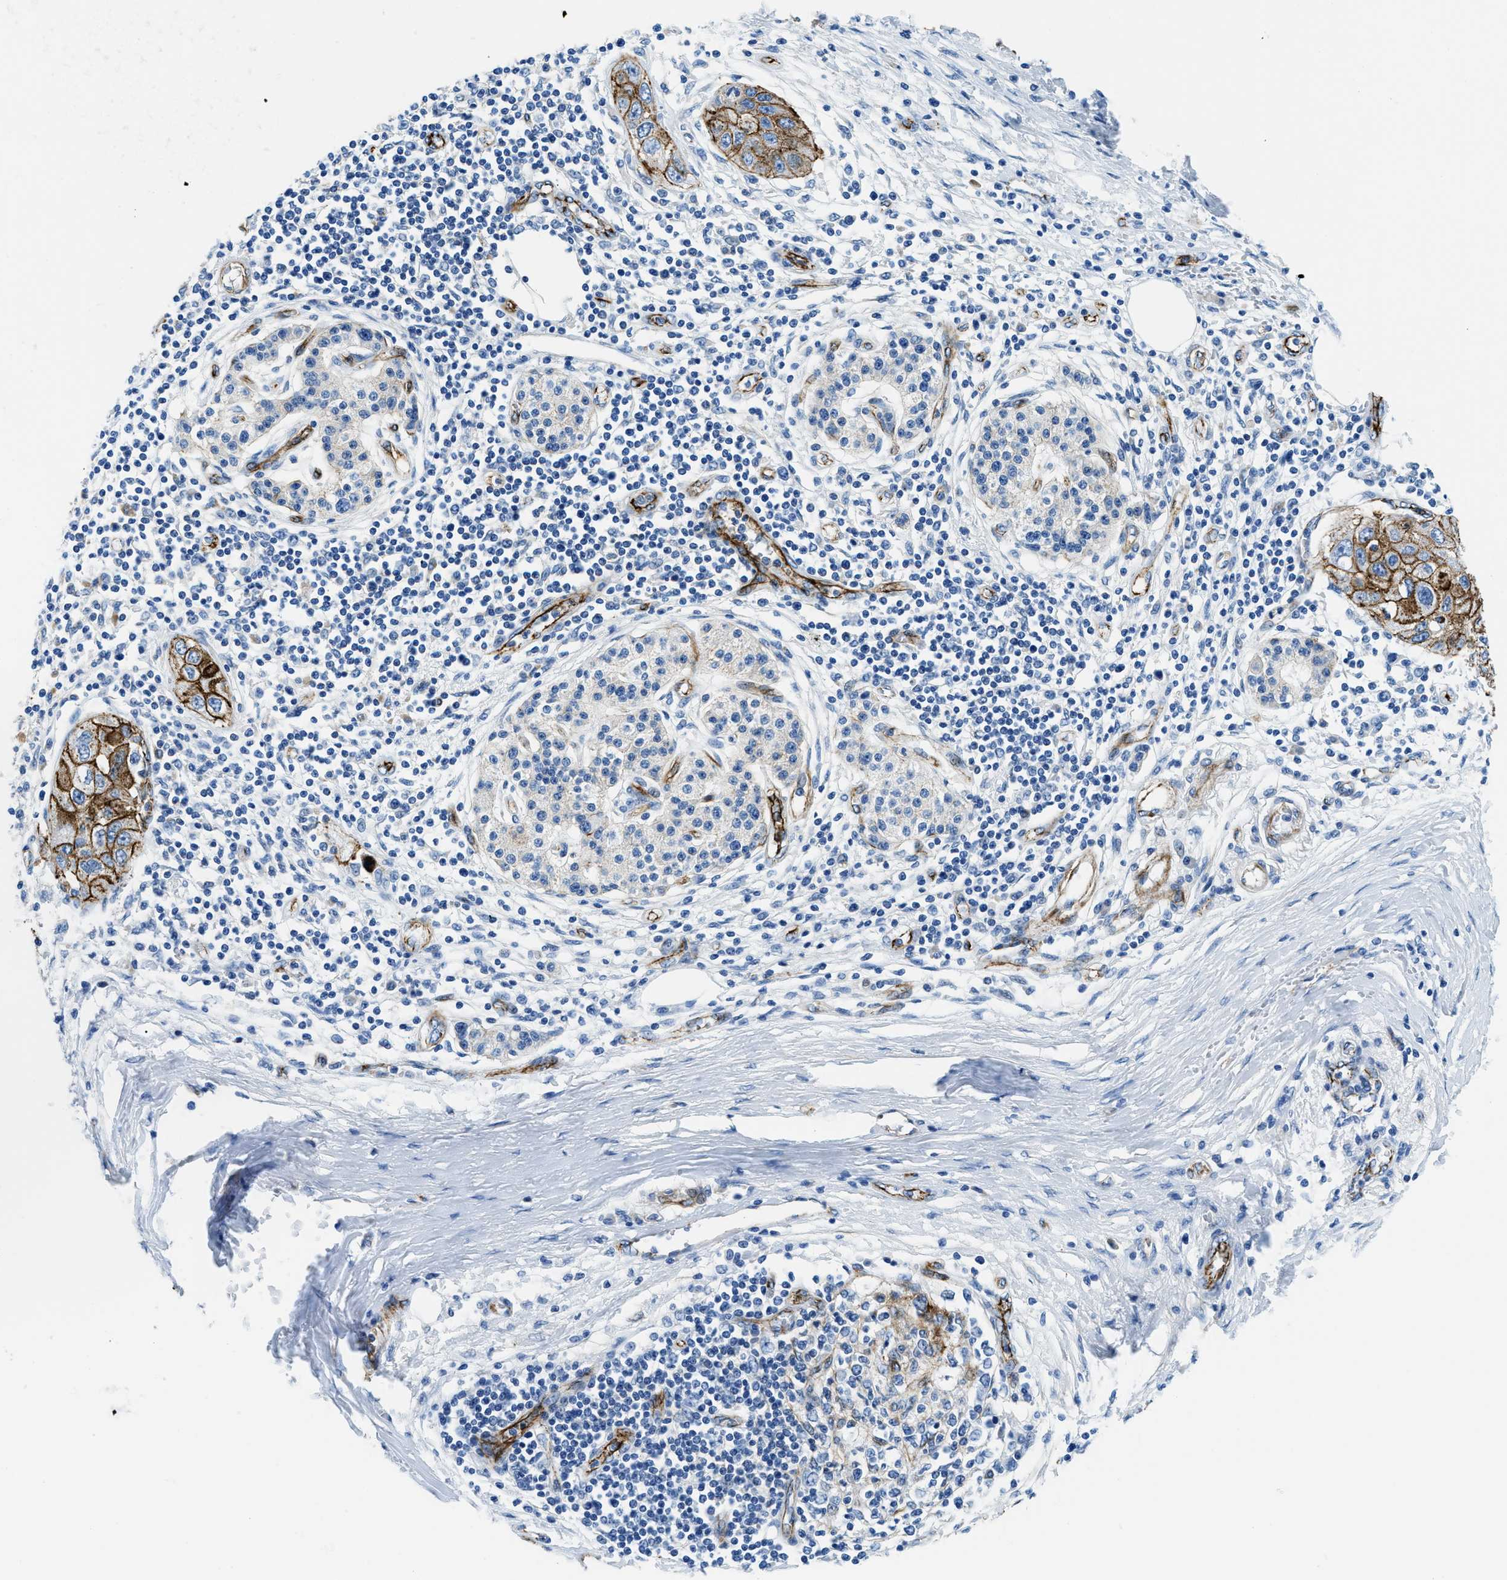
{"staining": {"intensity": "moderate", "quantity": ">75%", "location": "cytoplasmic/membranous"}, "tissue": "pancreatic cancer", "cell_type": "Tumor cells", "image_type": "cancer", "snomed": [{"axis": "morphology", "description": "Adenocarcinoma, NOS"}, {"axis": "topography", "description": "Pancreas"}], "caption": "Immunohistochemistry (IHC) micrograph of pancreatic cancer stained for a protein (brown), which reveals medium levels of moderate cytoplasmic/membranous expression in about >75% of tumor cells.", "gene": "CUTA", "patient": {"sex": "female", "age": 70}}